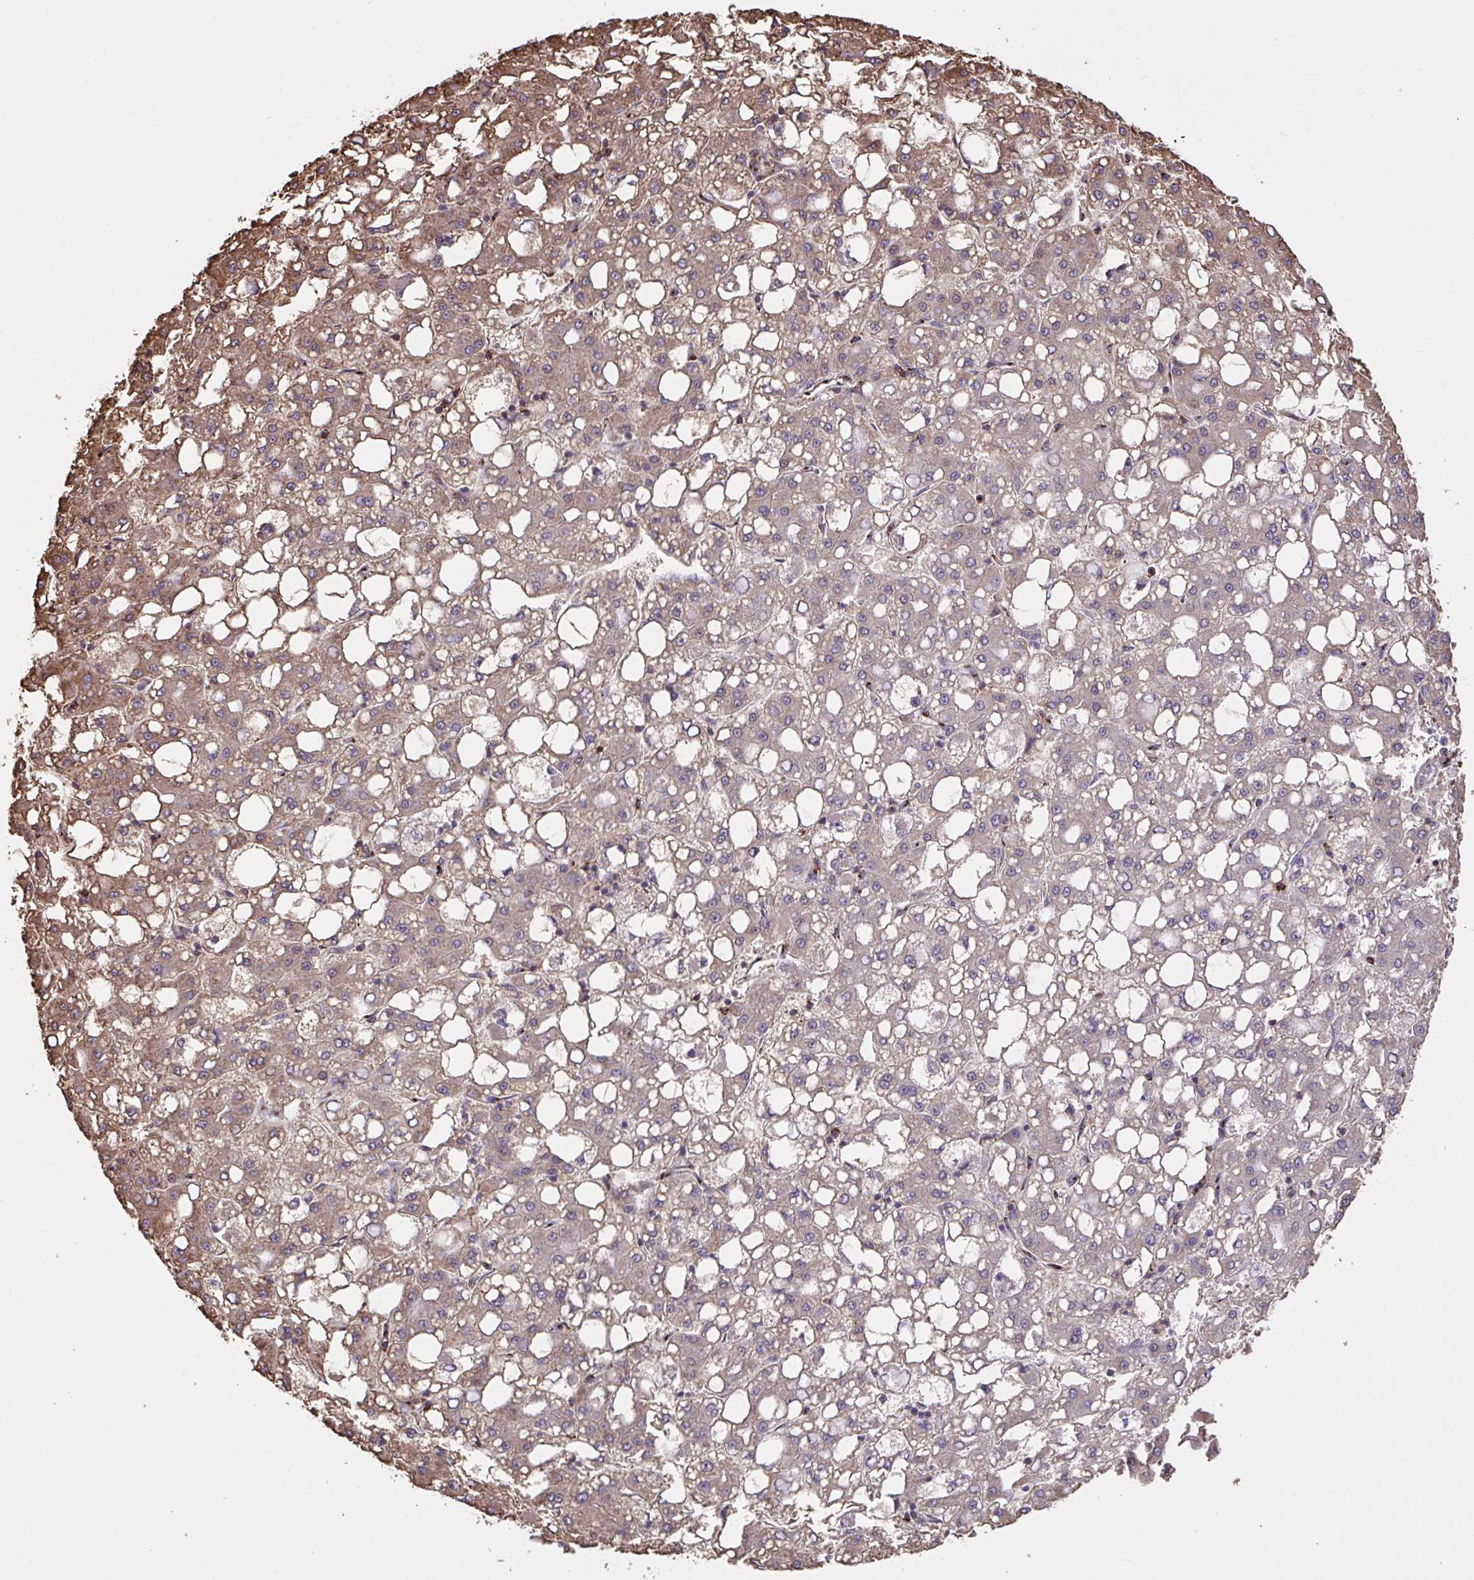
{"staining": {"intensity": "moderate", "quantity": "<25%", "location": "cytoplasmic/membranous"}, "tissue": "liver cancer", "cell_type": "Tumor cells", "image_type": "cancer", "snomed": [{"axis": "morphology", "description": "Carcinoma, Hepatocellular, NOS"}, {"axis": "topography", "description": "Liver"}], "caption": "Approximately <25% of tumor cells in liver cancer demonstrate moderate cytoplasmic/membranous protein positivity as visualized by brown immunohistochemical staining.", "gene": "PPIH", "patient": {"sex": "male", "age": 65}}